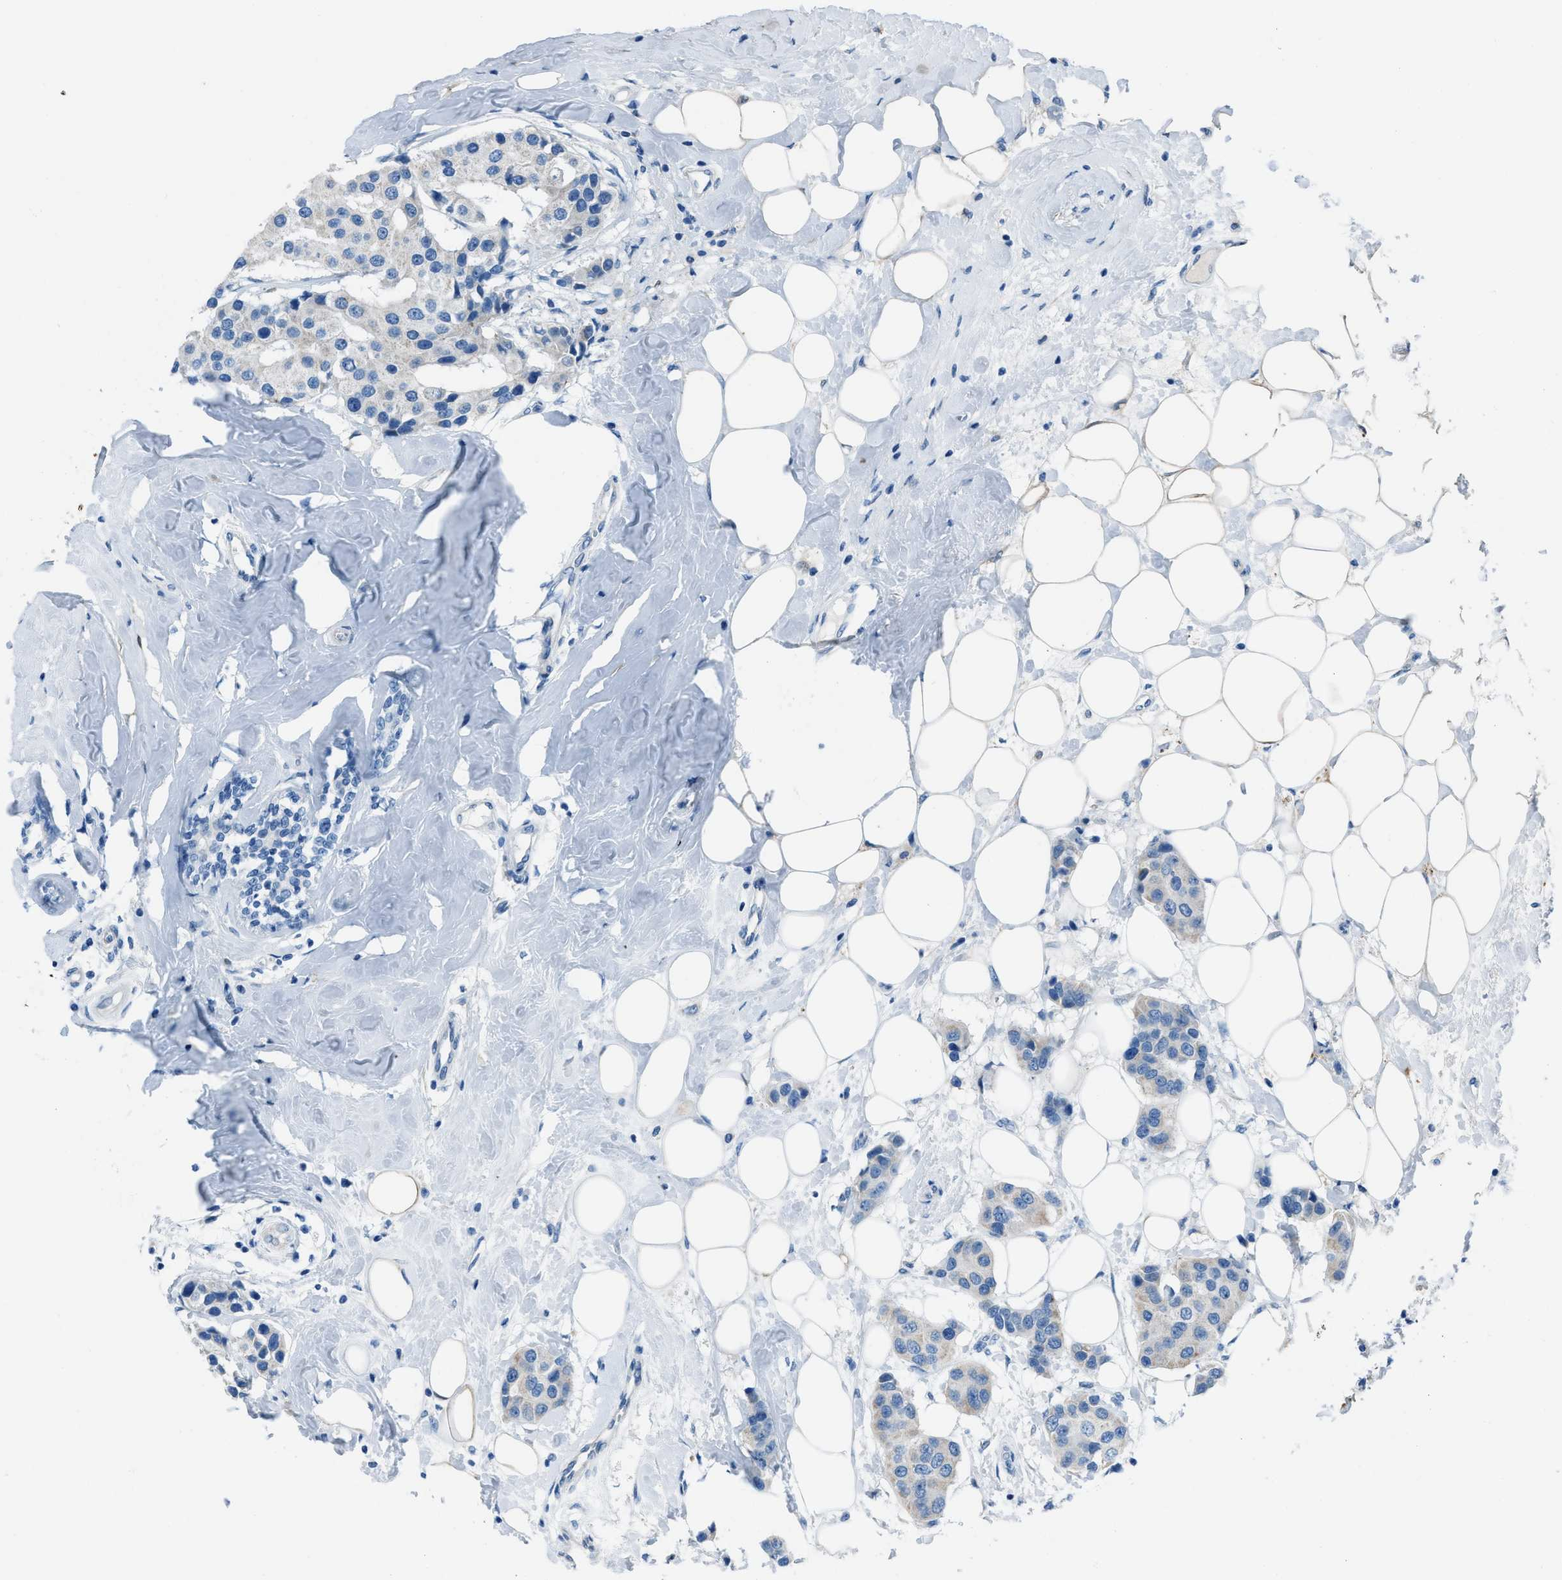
{"staining": {"intensity": "negative", "quantity": "none", "location": "none"}, "tissue": "breast cancer", "cell_type": "Tumor cells", "image_type": "cancer", "snomed": [{"axis": "morphology", "description": "Normal tissue, NOS"}, {"axis": "morphology", "description": "Duct carcinoma"}, {"axis": "topography", "description": "Breast"}], "caption": "The micrograph displays no significant positivity in tumor cells of breast cancer (invasive ductal carcinoma).", "gene": "AMACR", "patient": {"sex": "female", "age": 39}}